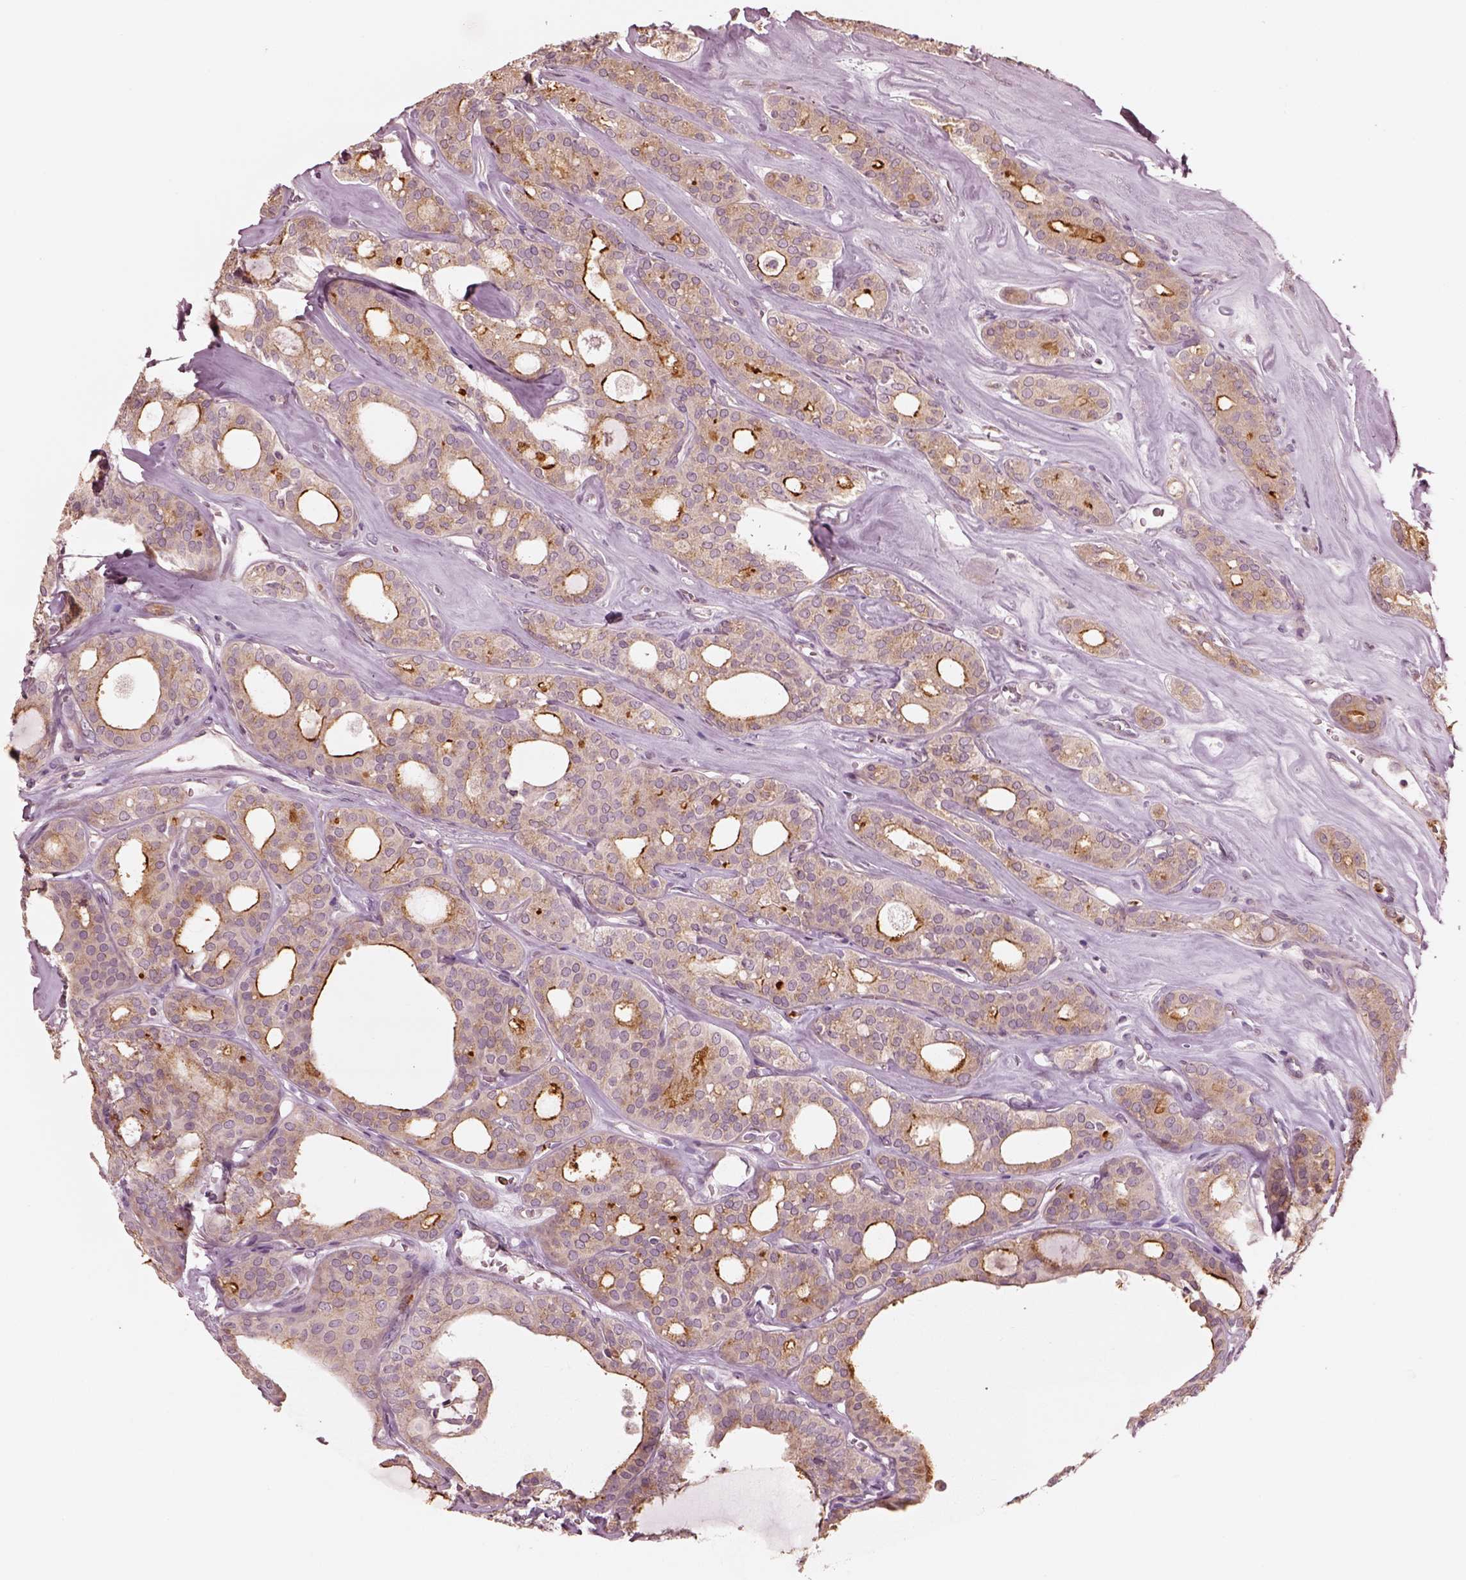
{"staining": {"intensity": "weak", "quantity": ">75%", "location": "cytoplasmic/membranous"}, "tissue": "thyroid cancer", "cell_type": "Tumor cells", "image_type": "cancer", "snomed": [{"axis": "morphology", "description": "Follicular adenoma carcinoma, NOS"}, {"axis": "topography", "description": "Thyroid gland"}], "caption": "A low amount of weak cytoplasmic/membranous staining is seen in about >75% of tumor cells in thyroid follicular adenoma carcinoma tissue.", "gene": "ABCA7", "patient": {"sex": "male", "age": 75}}